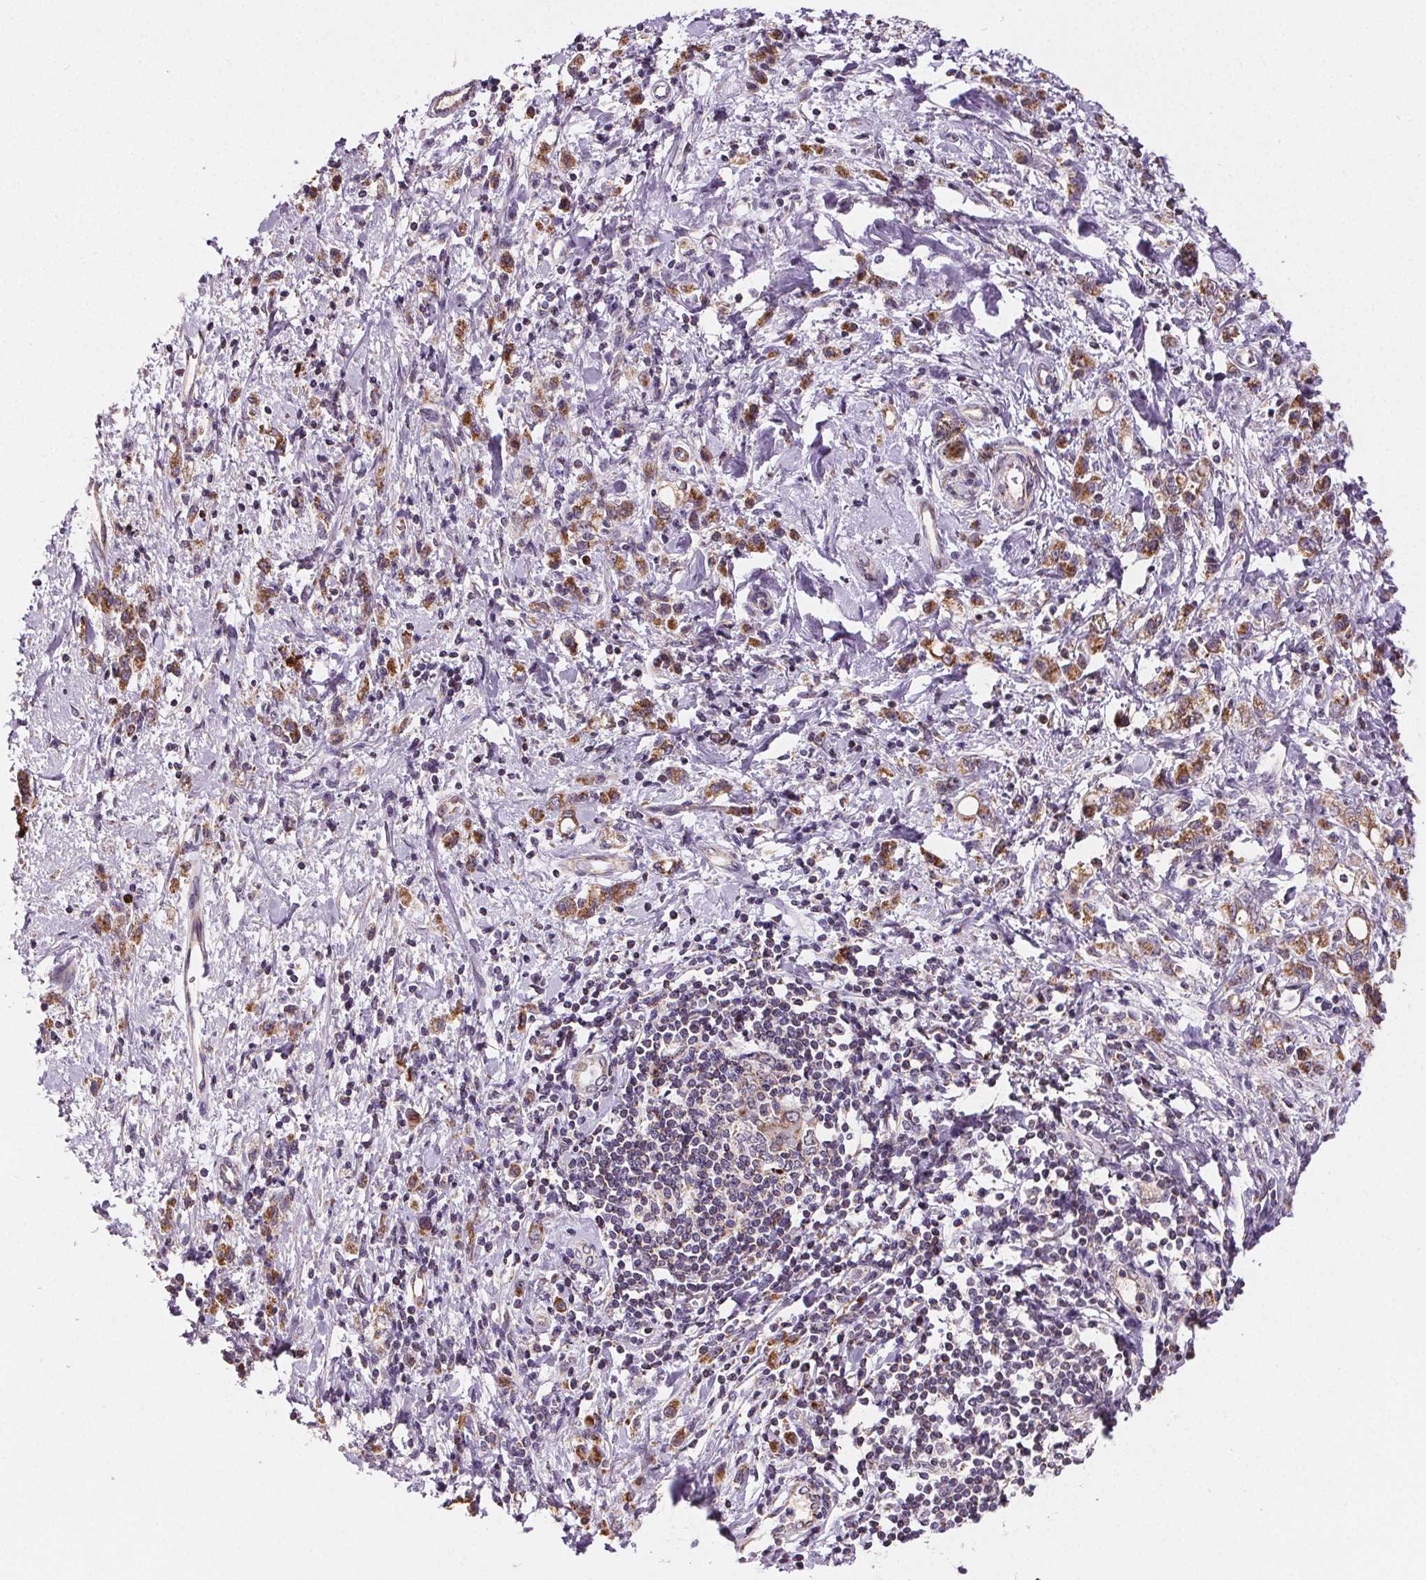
{"staining": {"intensity": "strong", "quantity": ">75%", "location": "cytoplasmic/membranous"}, "tissue": "stomach cancer", "cell_type": "Tumor cells", "image_type": "cancer", "snomed": [{"axis": "morphology", "description": "Adenocarcinoma, NOS"}, {"axis": "topography", "description": "Stomach"}], "caption": "Stomach cancer (adenocarcinoma) tissue displays strong cytoplasmic/membranous expression in about >75% of tumor cells, visualized by immunohistochemistry.", "gene": "SUCLA2", "patient": {"sex": "male", "age": 77}}